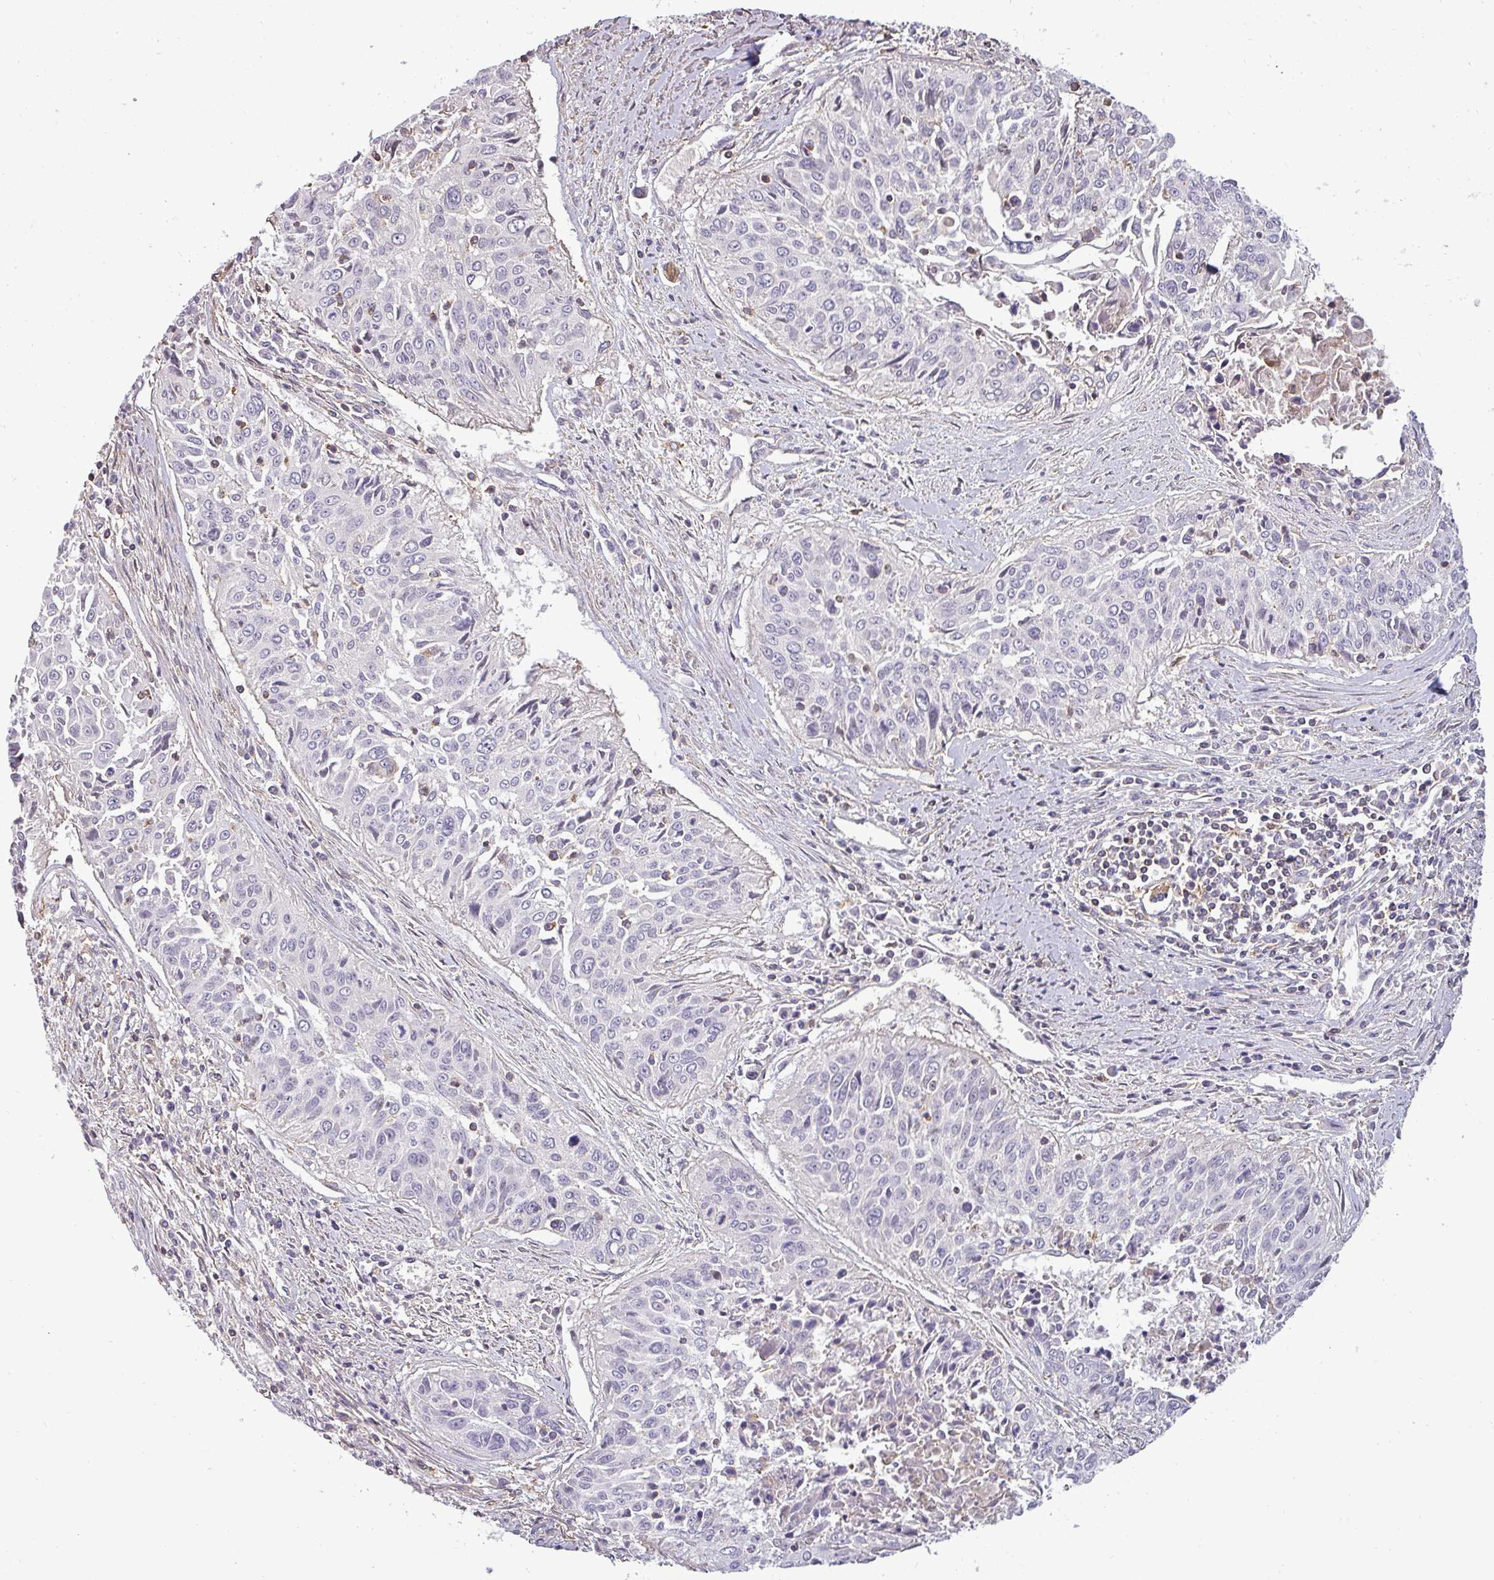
{"staining": {"intensity": "negative", "quantity": "none", "location": "none"}, "tissue": "cervical cancer", "cell_type": "Tumor cells", "image_type": "cancer", "snomed": [{"axis": "morphology", "description": "Squamous cell carcinoma, NOS"}, {"axis": "topography", "description": "Cervix"}], "caption": "Squamous cell carcinoma (cervical) was stained to show a protein in brown. There is no significant staining in tumor cells.", "gene": "ZNF835", "patient": {"sex": "female", "age": 55}}